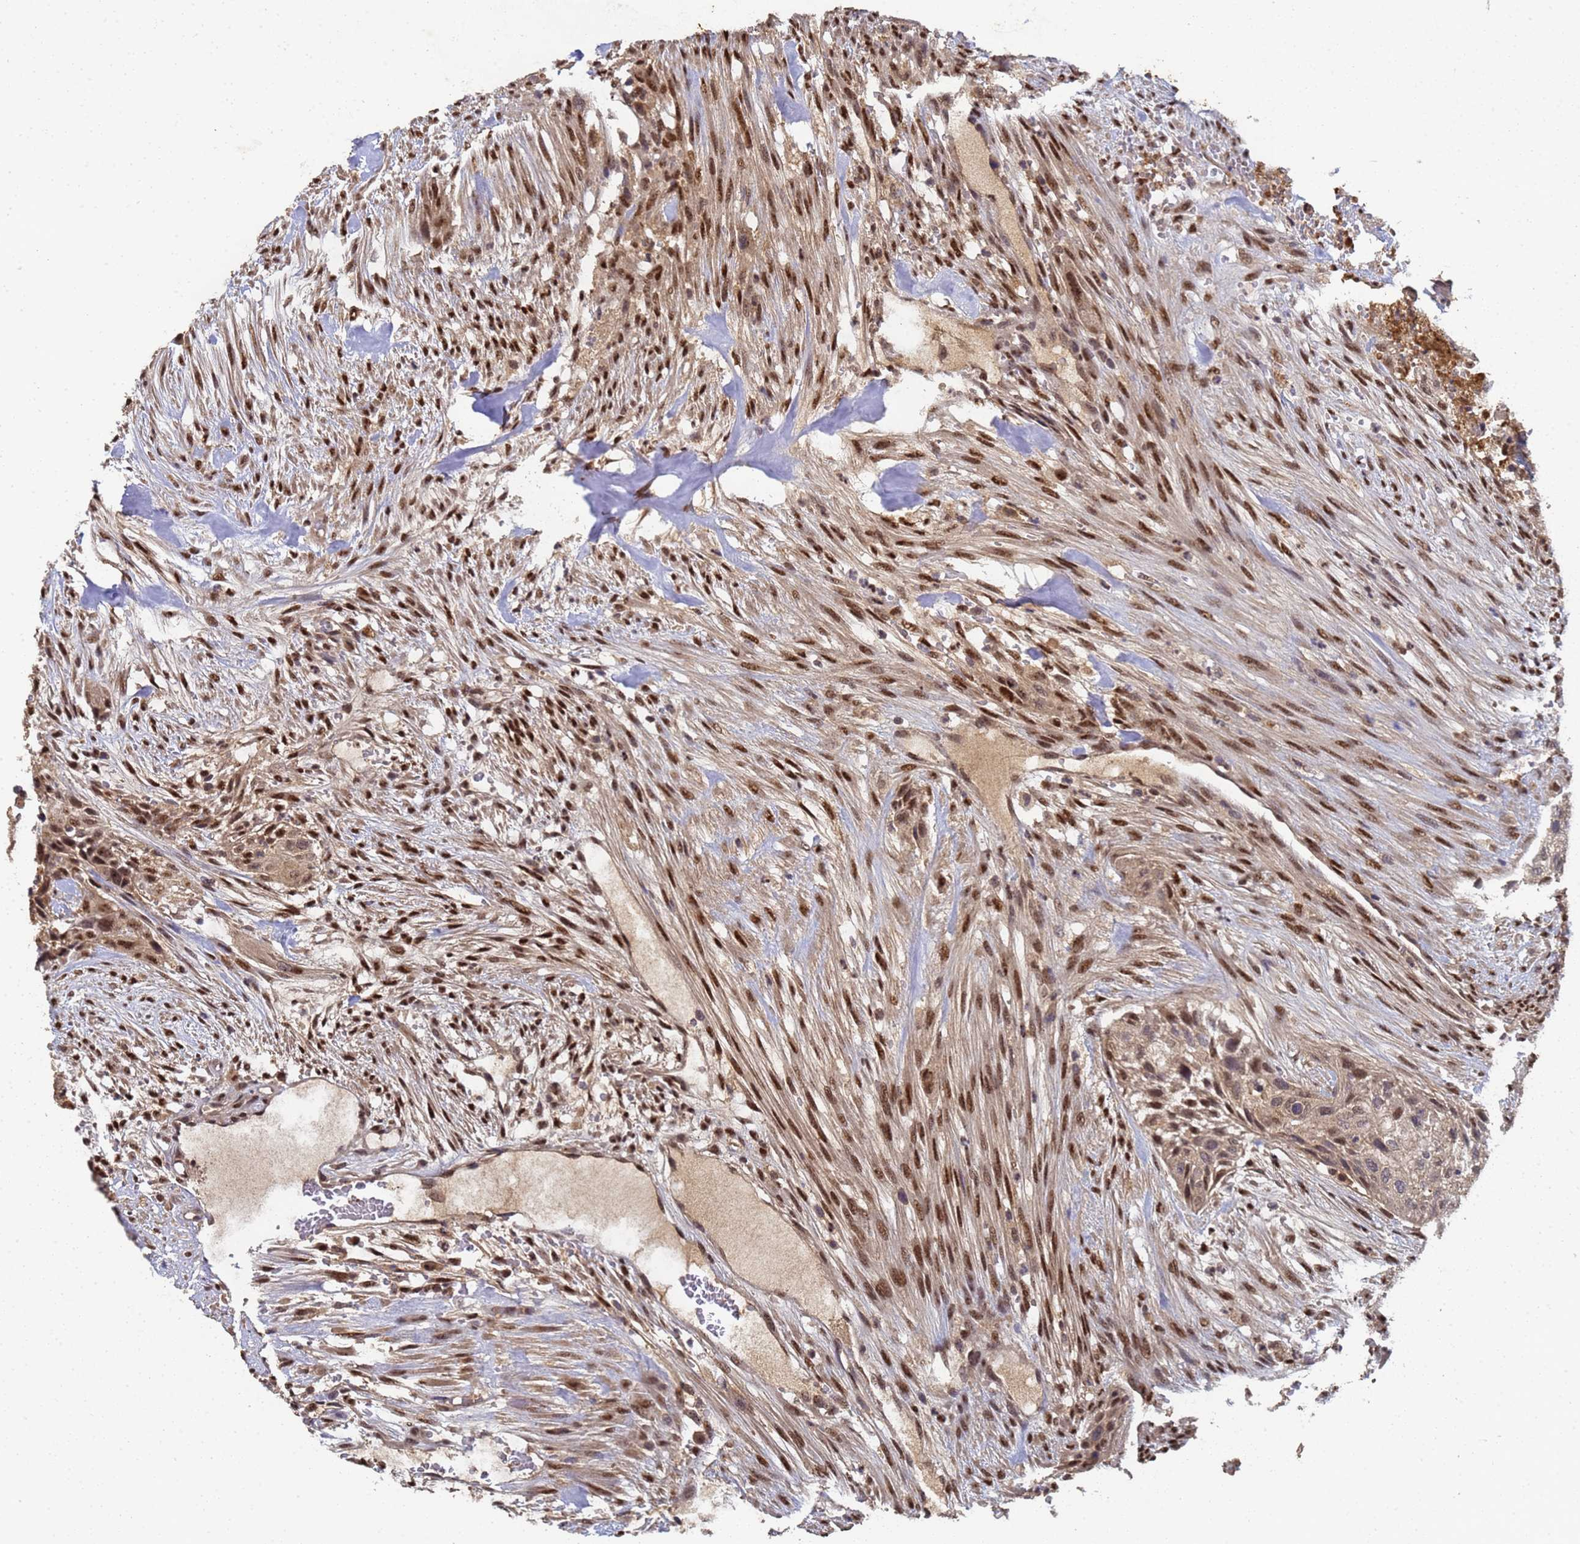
{"staining": {"intensity": "moderate", "quantity": ">75%", "location": "nuclear"}, "tissue": "urothelial cancer", "cell_type": "Tumor cells", "image_type": "cancer", "snomed": [{"axis": "morphology", "description": "Urothelial carcinoma, High grade"}, {"axis": "topography", "description": "Urinary bladder"}], "caption": "Human urothelial carcinoma (high-grade) stained for a protein (brown) demonstrates moderate nuclear positive expression in approximately >75% of tumor cells.", "gene": "SECISBP2", "patient": {"sex": "male", "age": 35}}